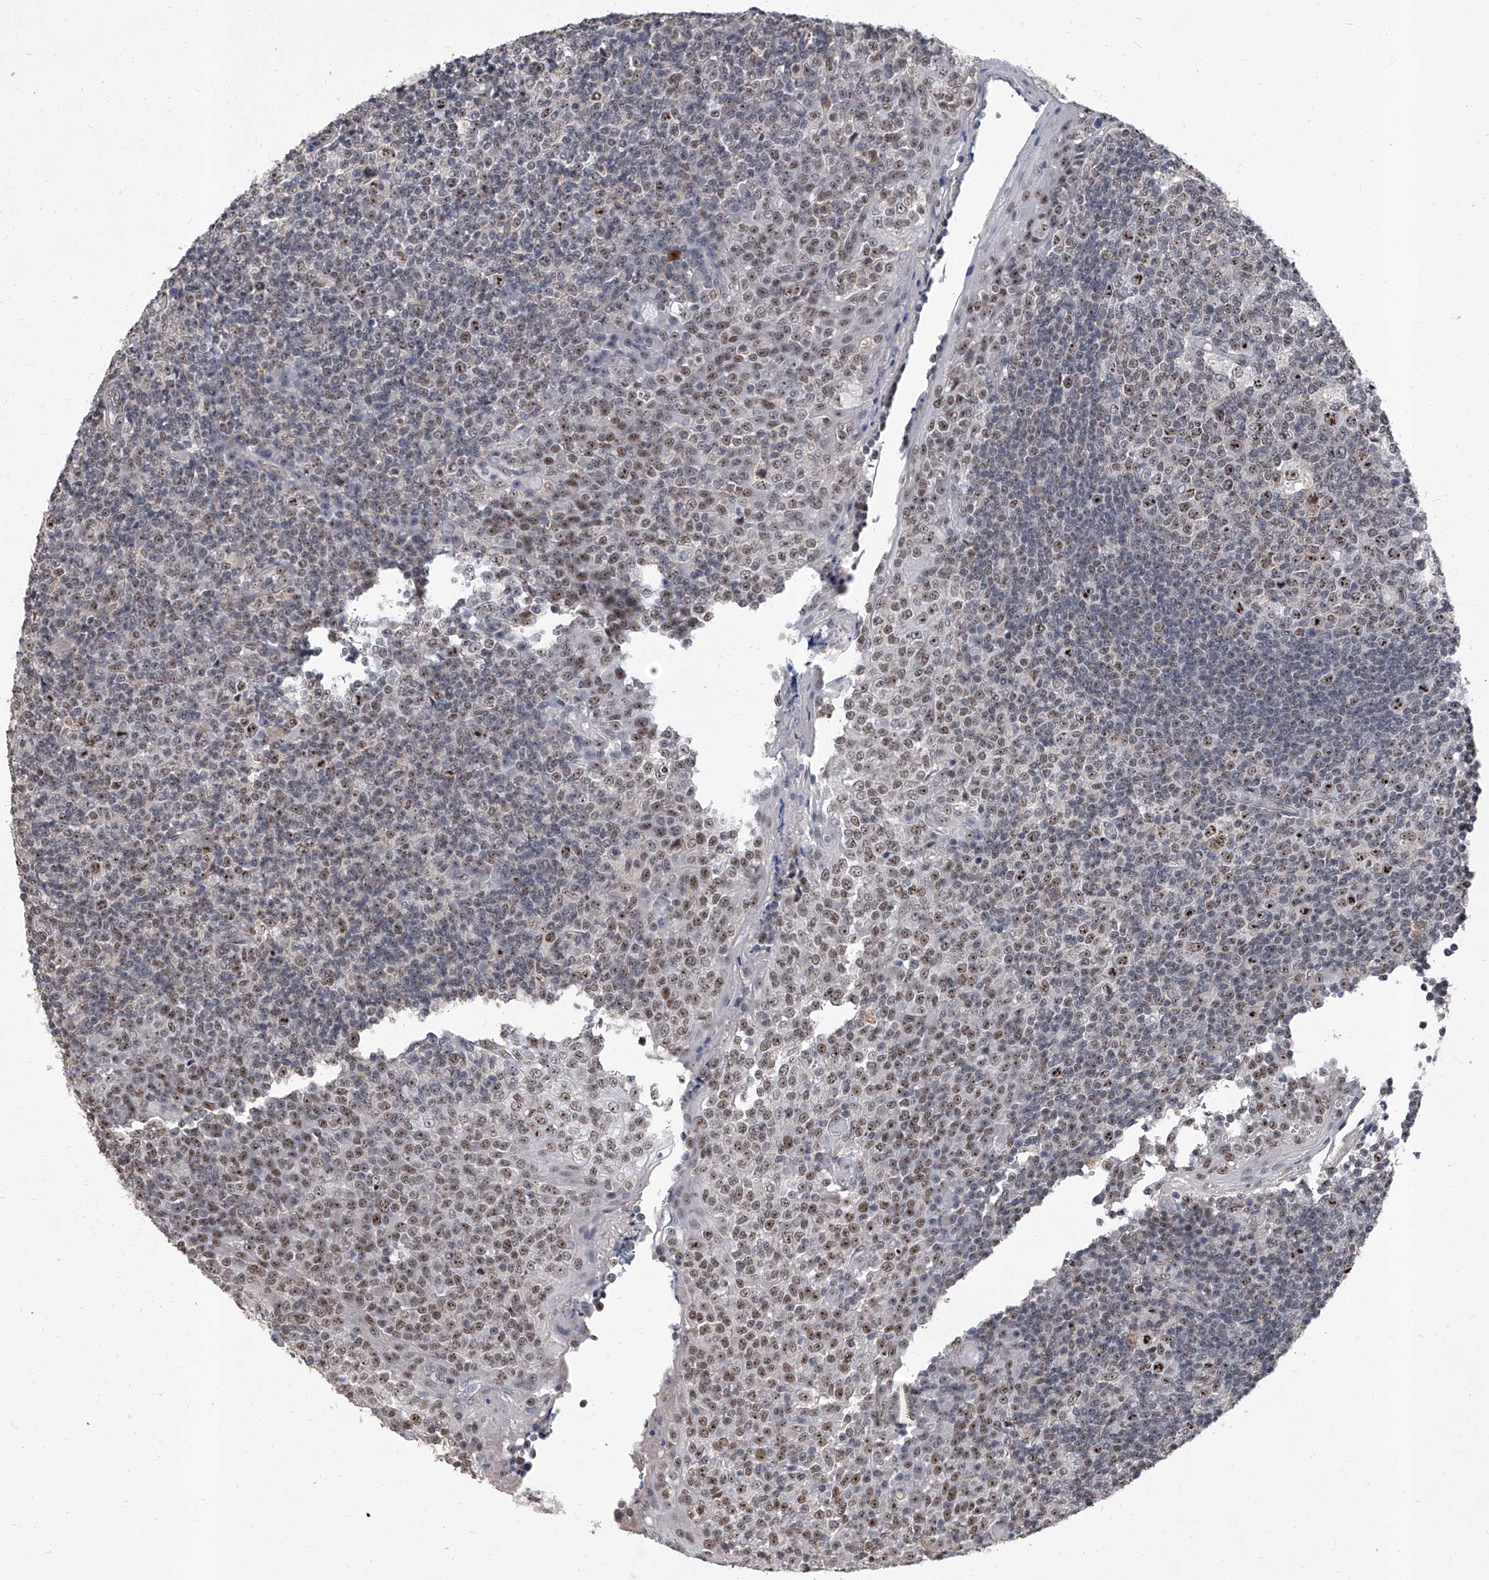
{"staining": {"intensity": "moderate", "quantity": ">75%", "location": "nuclear"}, "tissue": "tonsil", "cell_type": "Germinal center cells", "image_type": "normal", "snomed": [{"axis": "morphology", "description": "Normal tissue, NOS"}, {"axis": "topography", "description": "Tonsil"}], "caption": "Benign tonsil displays moderate nuclear expression in approximately >75% of germinal center cells.", "gene": "CMTR1", "patient": {"sex": "female", "age": 19}}